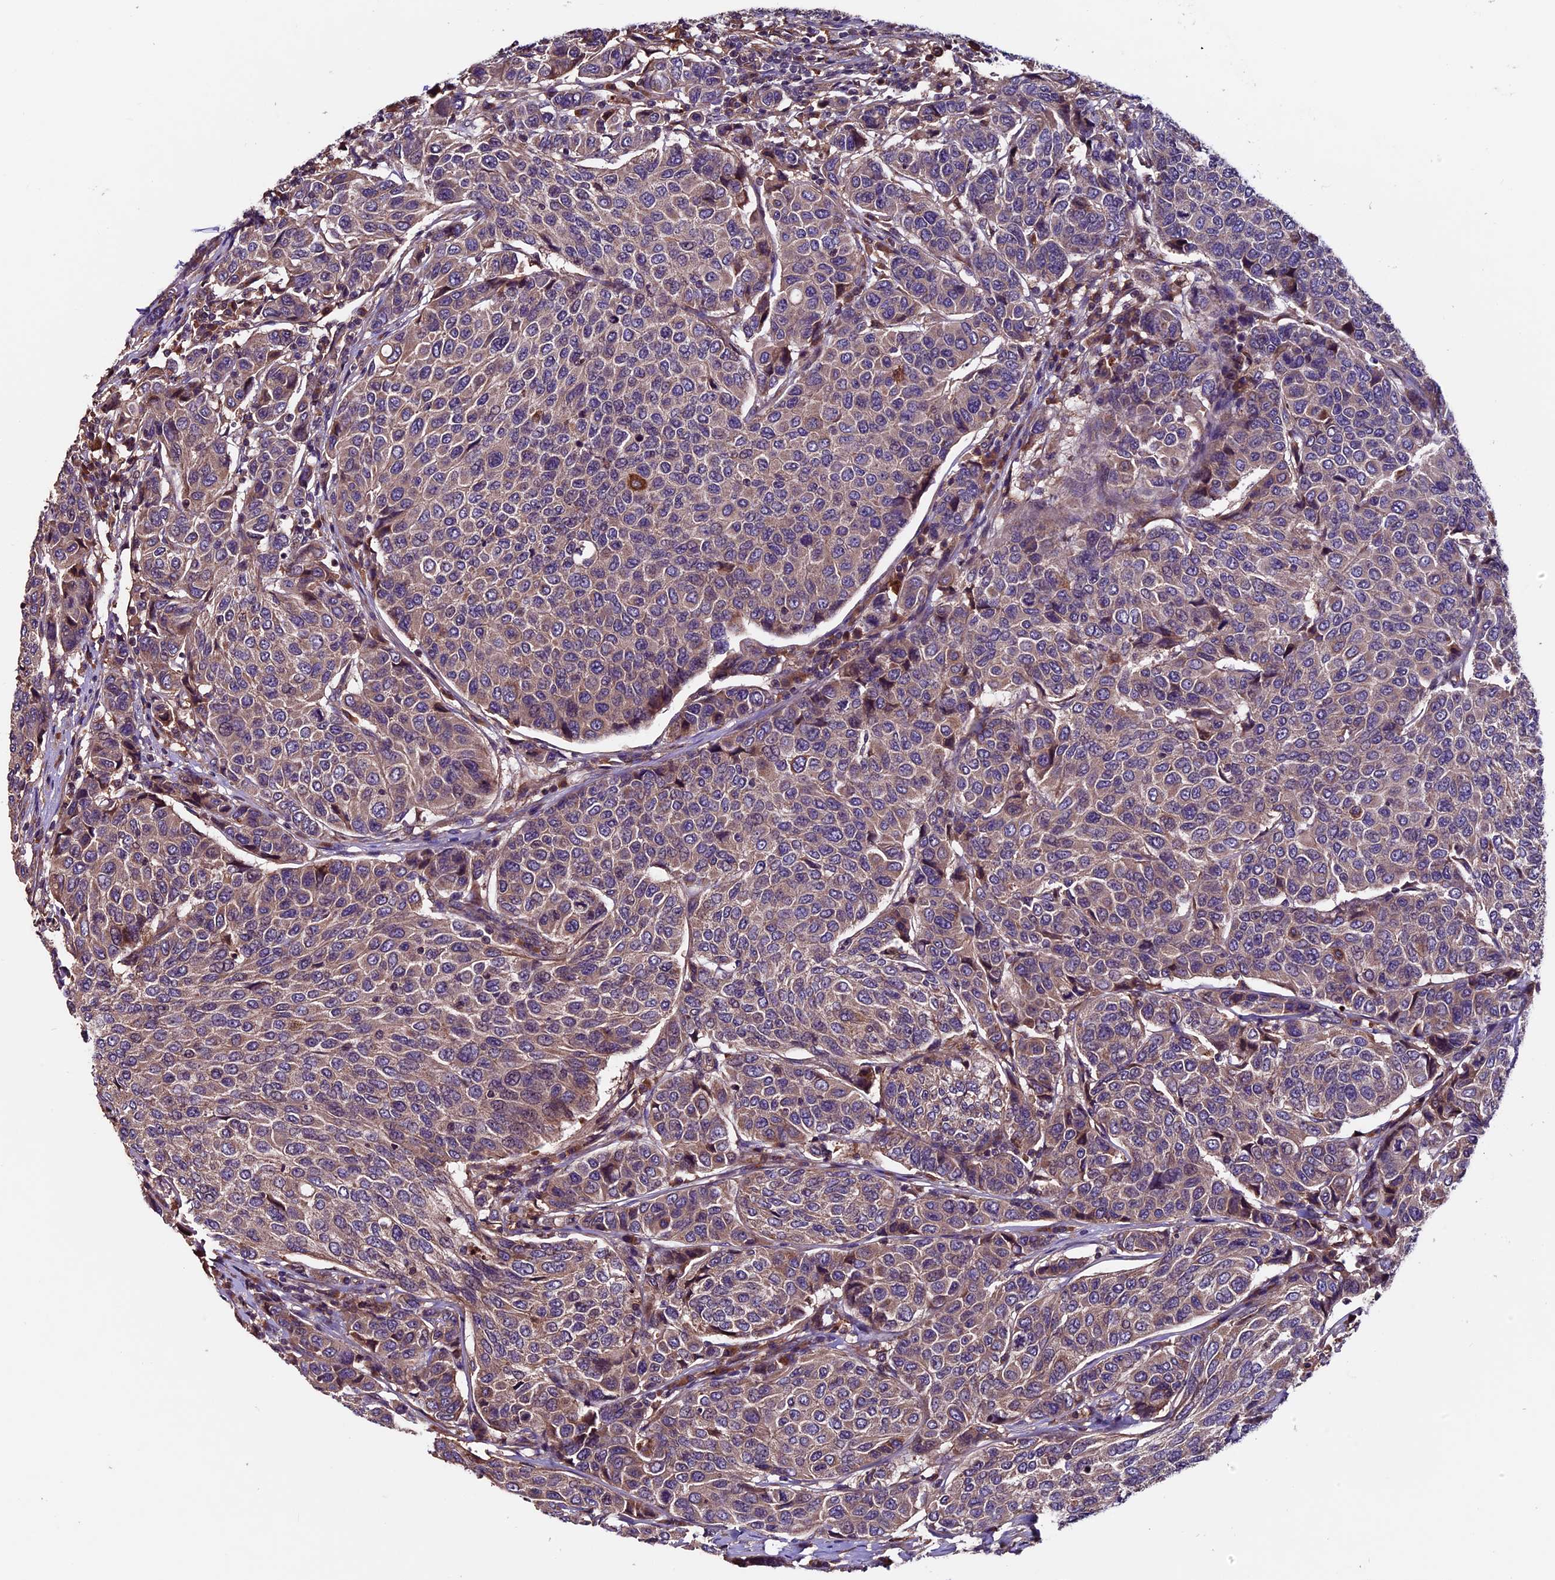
{"staining": {"intensity": "moderate", "quantity": "<25%", "location": "cytoplasmic/membranous"}, "tissue": "breast cancer", "cell_type": "Tumor cells", "image_type": "cancer", "snomed": [{"axis": "morphology", "description": "Duct carcinoma"}, {"axis": "topography", "description": "Breast"}], "caption": "IHC histopathology image of intraductal carcinoma (breast) stained for a protein (brown), which reveals low levels of moderate cytoplasmic/membranous staining in approximately <25% of tumor cells.", "gene": "ZNF598", "patient": {"sex": "female", "age": 55}}